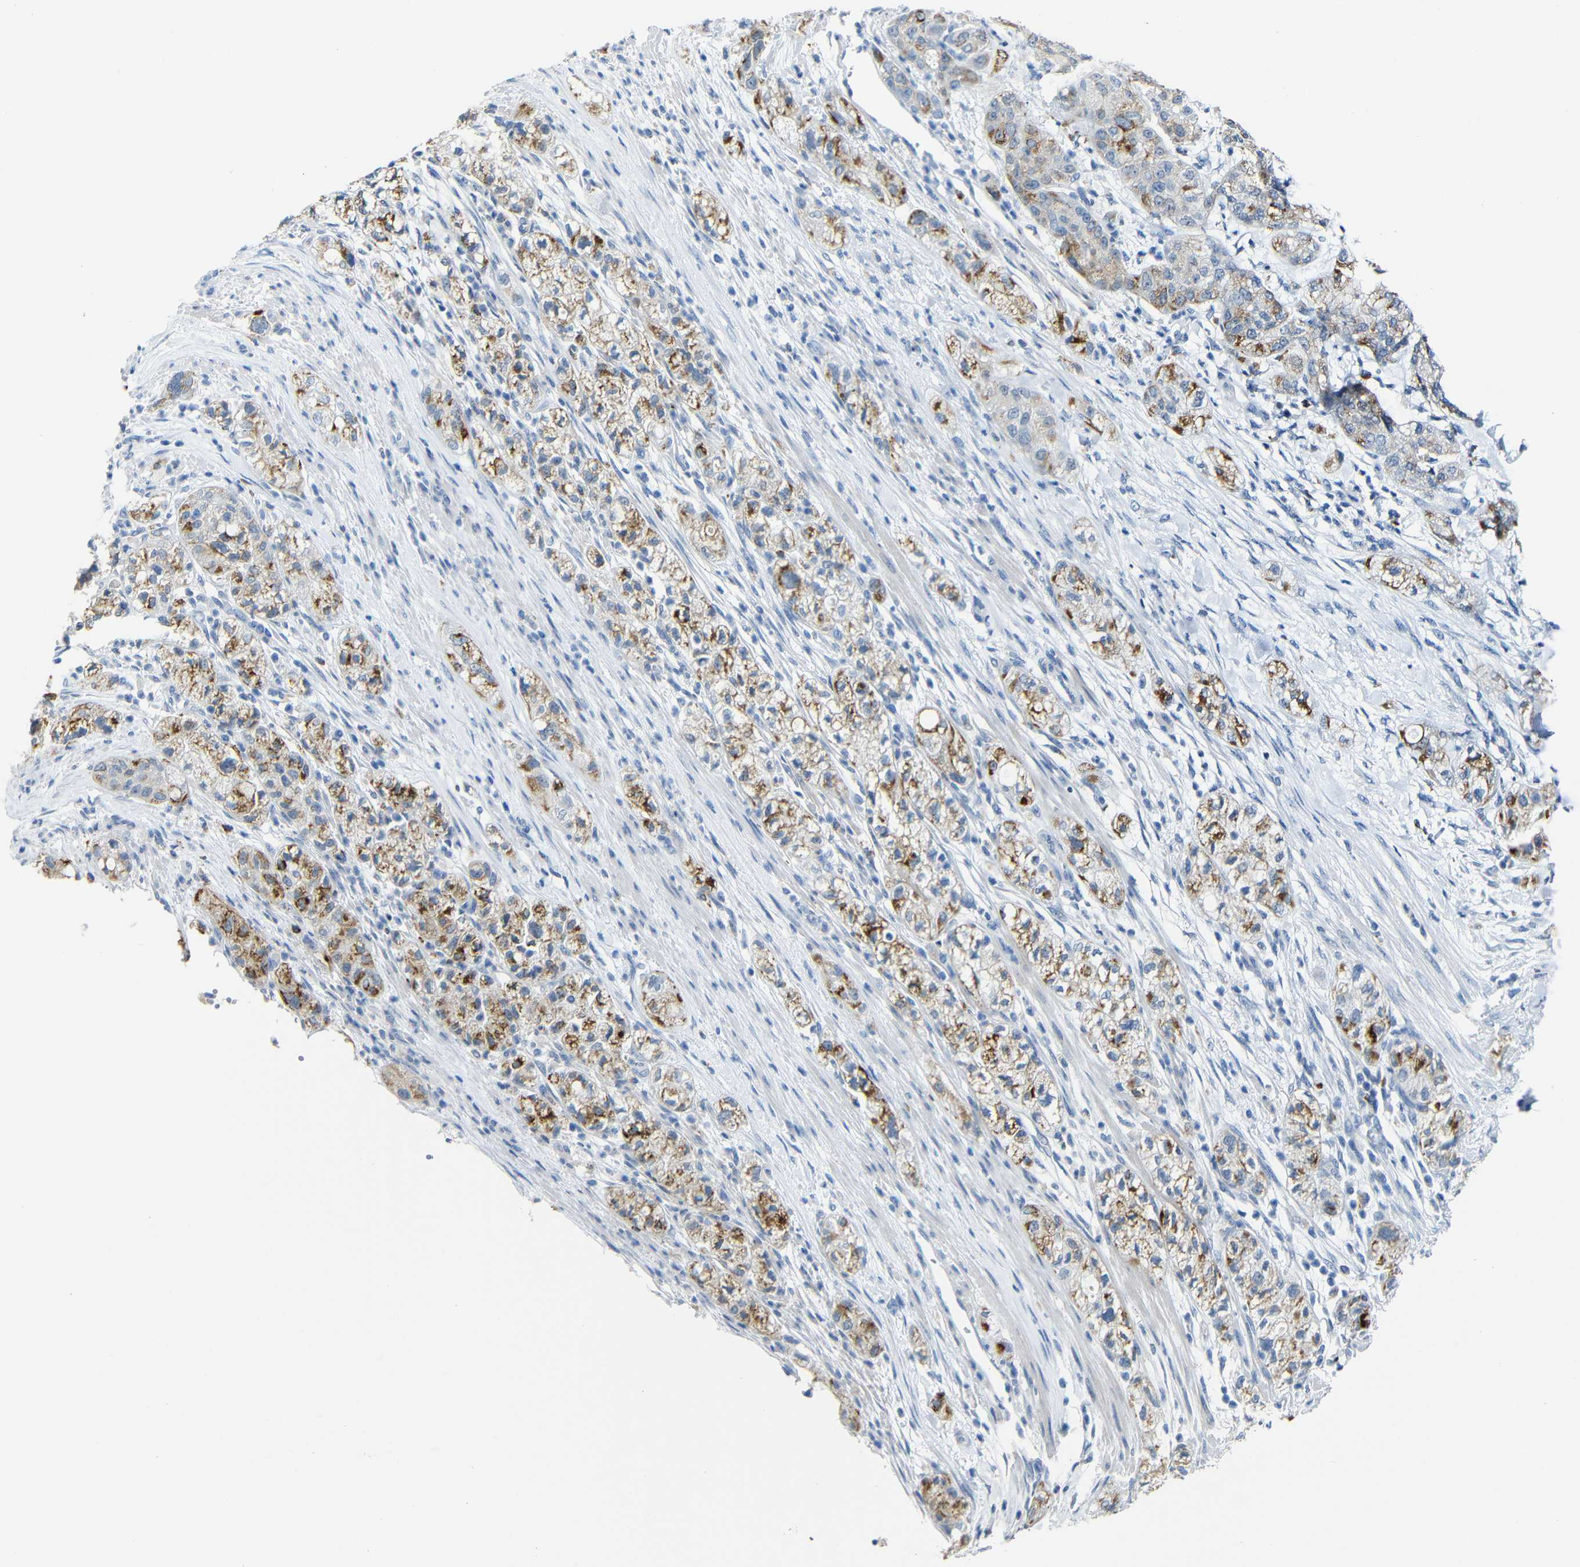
{"staining": {"intensity": "moderate", "quantity": "25%-75%", "location": "cytoplasmic/membranous"}, "tissue": "pancreatic cancer", "cell_type": "Tumor cells", "image_type": "cancer", "snomed": [{"axis": "morphology", "description": "Adenocarcinoma, NOS"}, {"axis": "topography", "description": "Pancreas"}], "caption": "The micrograph demonstrates immunohistochemical staining of adenocarcinoma (pancreatic). There is moderate cytoplasmic/membranous staining is present in about 25%-75% of tumor cells. Immunohistochemistry stains the protein in brown and the nuclei are stained blue.", "gene": "C15orf48", "patient": {"sex": "female", "age": 78}}